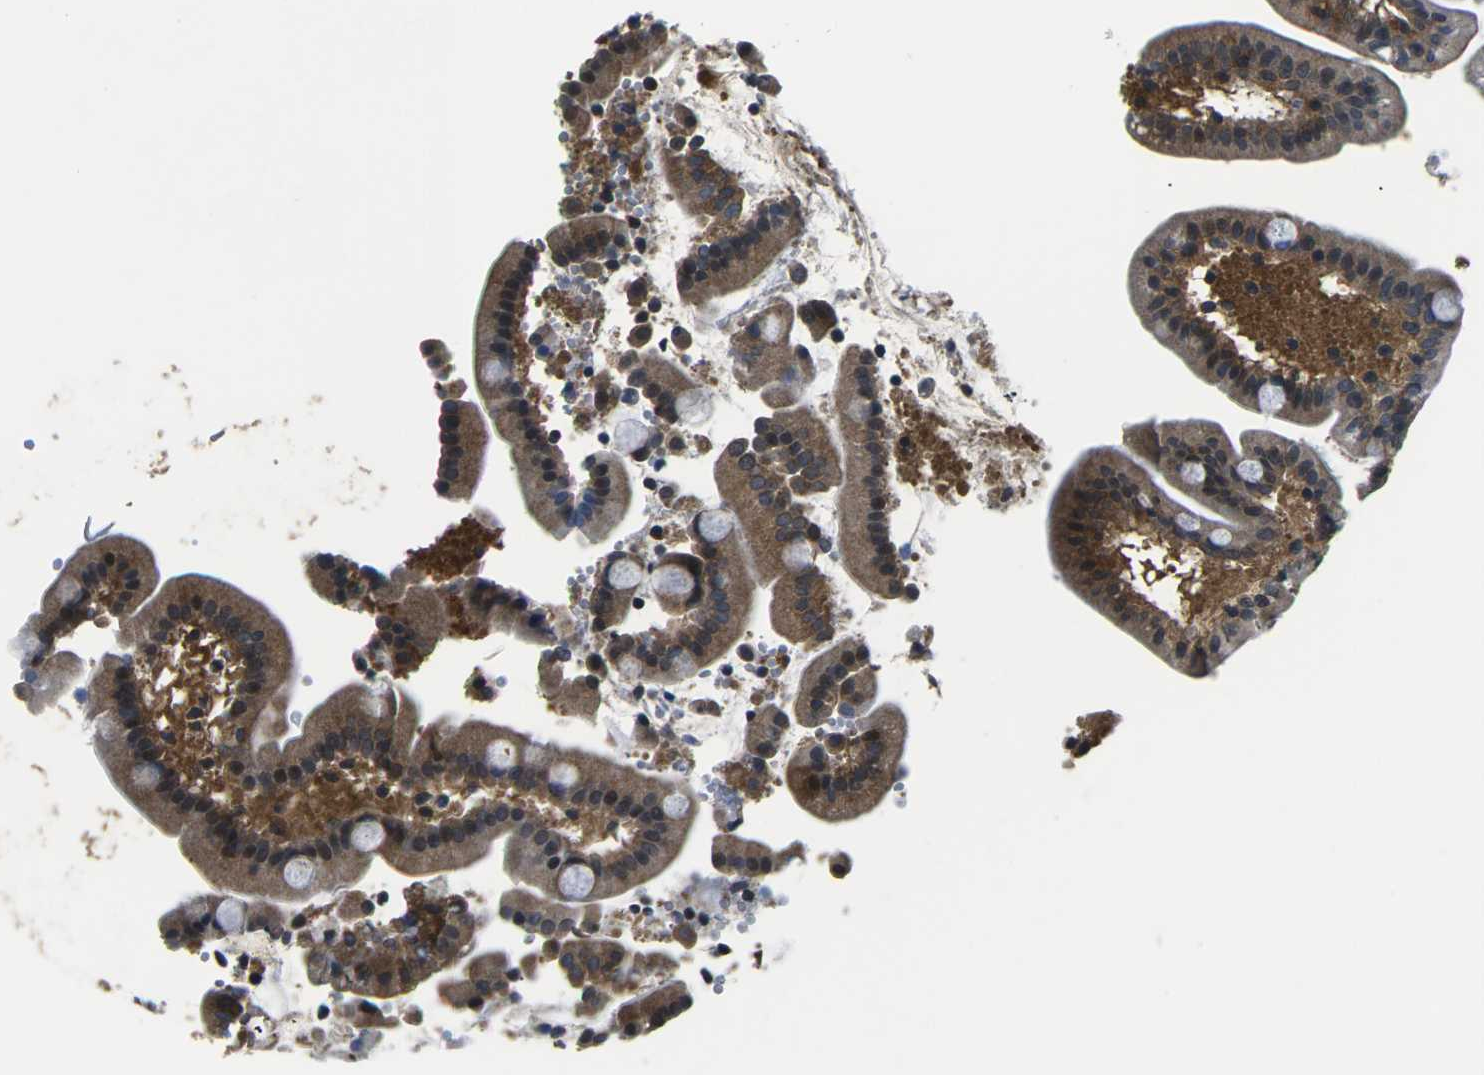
{"staining": {"intensity": "moderate", "quantity": ">75%", "location": "cytoplasmic/membranous"}, "tissue": "duodenum", "cell_type": "Glandular cells", "image_type": "normal", "snomed": [{"axis": "morphology", "description": "Normal tissue, NOS"}, {"axis": "topography", "description": "Duodenum"}], "caption": "A brown stain shows moderate cytoplasmic/membranous positivity of a protein in glandular cells of unremarkable duodenum. (DAB (3,3'-diaminobenzidine) IHC, brown staining for protein, blue staining for nuclei).", "gene": "GSK3B", "patient": {"sex": "male", "age": 54}}